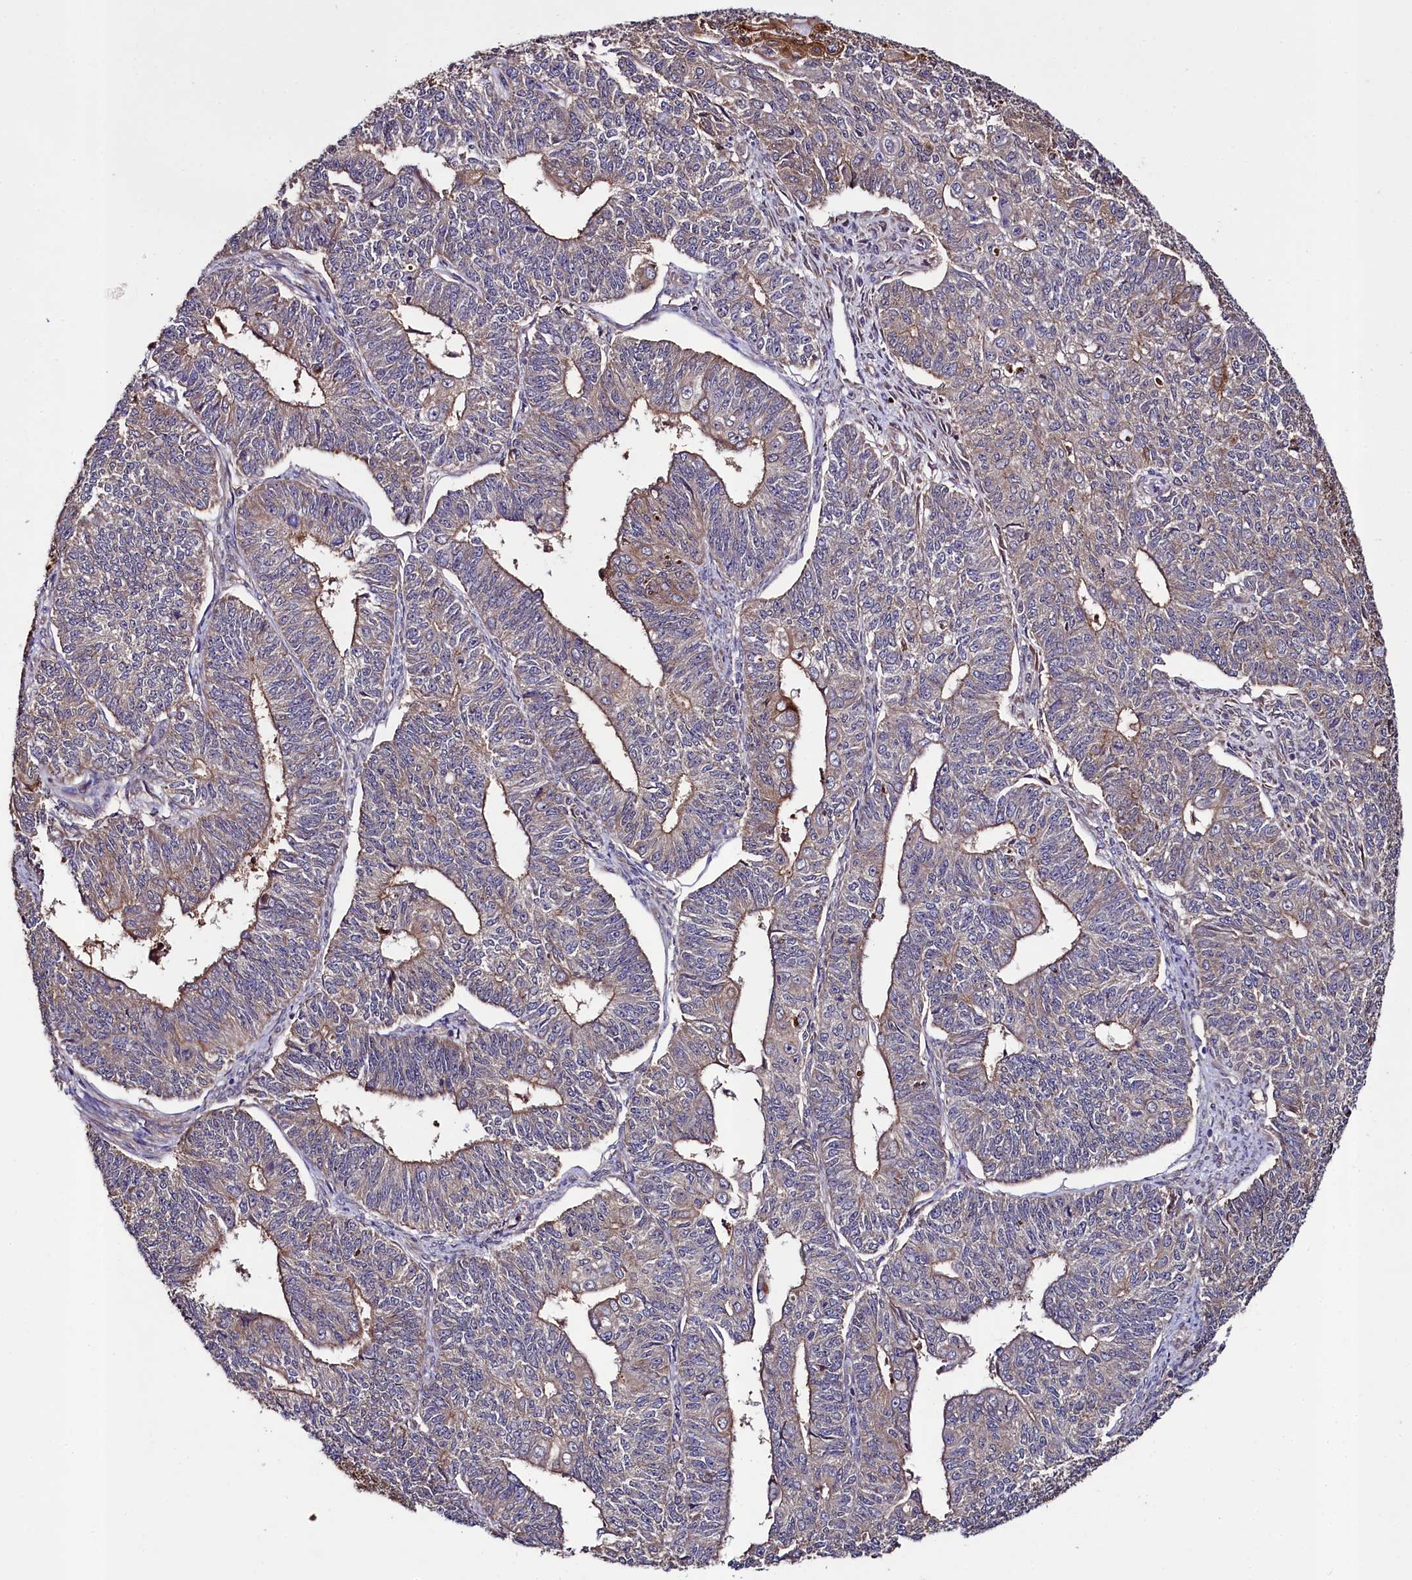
{"staining": {"intensity": "moderate", "quantity": "25%-75%", "location": "cytoplasmic/membranous"}, "tissue": "endometrial cancer", "cell_type": "Tumor cells", "image_type": "cancer", "snomed": [{"axis": "morphology", "description": "Adenocarcinoma, NOS"}, {"axis": "topography", "description": "Endometrium"}], "caption": "Immunohistochemistry of human endometrial cancer (adenocarcinoma) exhibits medium levels of moderate cytoplasmic/membranous positivity in about 25%-75% of tumor cells. (DAB IHC, brown staining for protein, blue staining for nuclei).", "gene": "CCDC102A", "patient": {"sex": "female", "age": 32}}